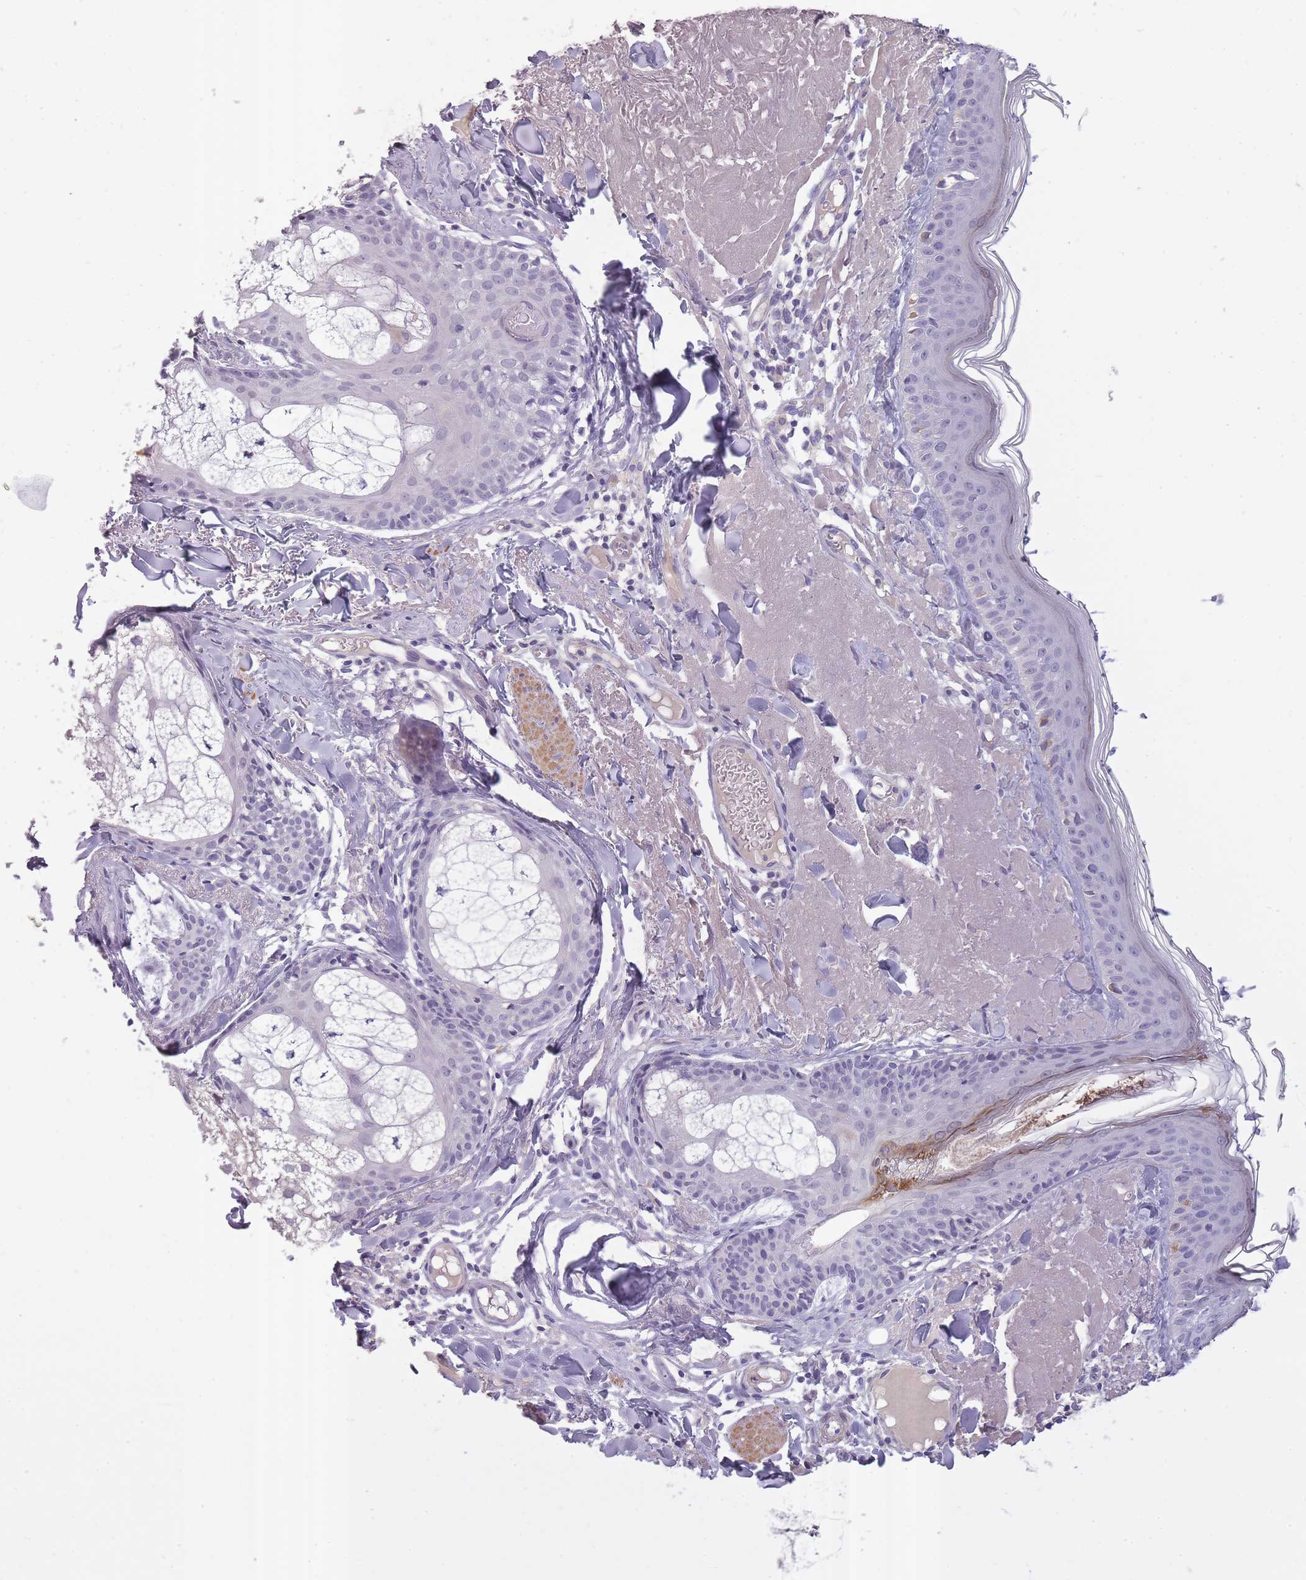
{"staining": {"intensity": "negative", "quantity": "none", "location": "none"}, "tissue": "skin", "cell_type": "Fibroblasts", "image_type": "normal", "snomed": [{"axis": "morphology", "description": "Normal tissue, NOS"}, {"axis": "morphology", "description": "Malignant melanoma, NOS"}, {"axis": "topography", "description": "Skin"}], "caption": "IHC of normal human skin reveals no positivity in fibroblasts. Nuclei are stained in blue.", "gene": "SLC8A2", "patient": {"sex": "male", "age": 80}}